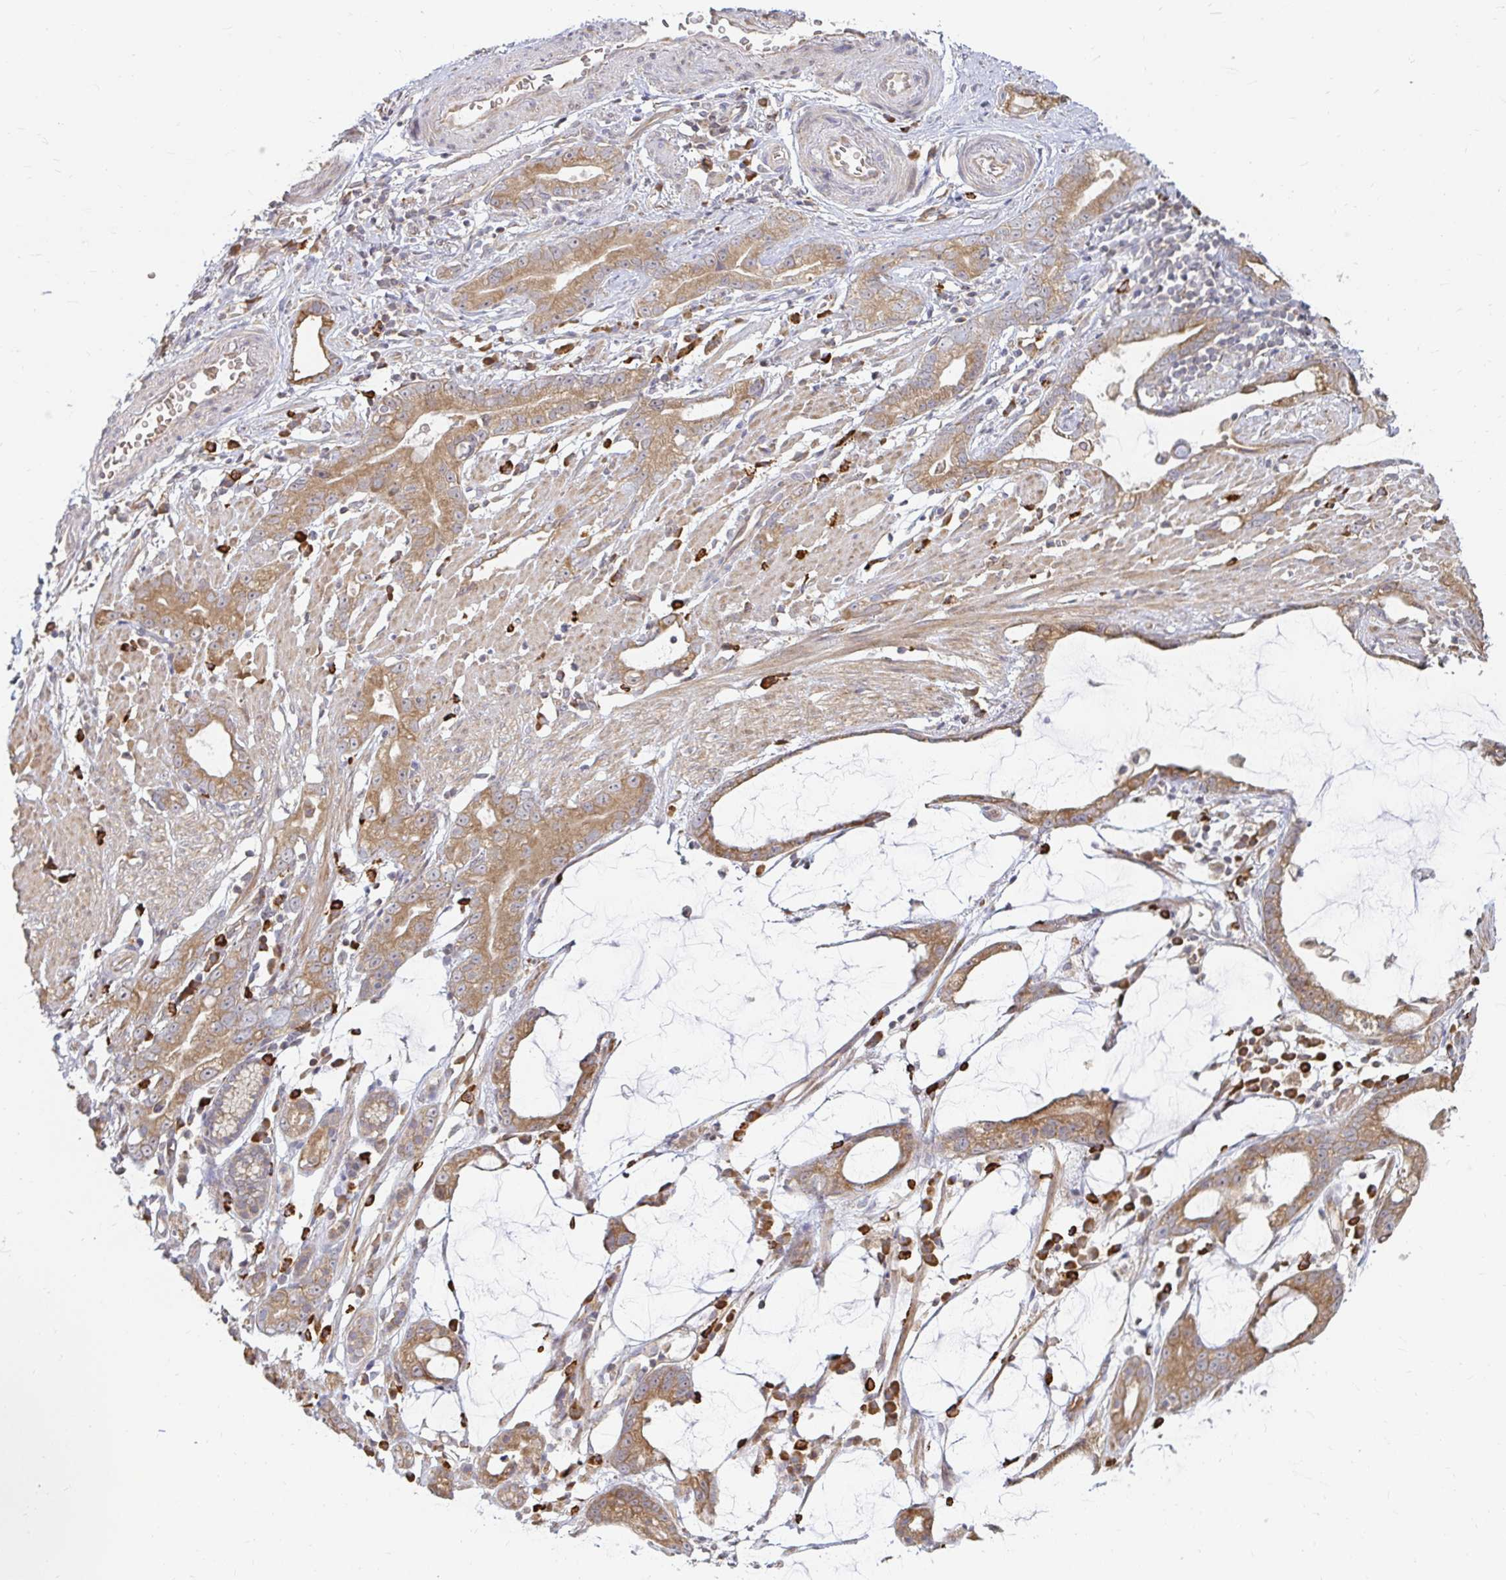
{"staining": {"intensity": "moderate", "quantity": ">75%", "location": "cytoplasmic/membranous"}, "tissue": "stomach cancer", "cell_type": "Tumor cells", "image_type": "cancer", "snomed": [{"axis": "morphology", "description": "Adenocarcinoma, NOS"}, {"axis": "topography", "description": "Stomach"}], "caption": "Stomach cancer stained for a protein (brown) demonstrates moderate cytoplasmic/membranous positive positivity in about >75% of tumor cells.", "gene": "CAST", "patient": {"sex": "male", "age": 55}}